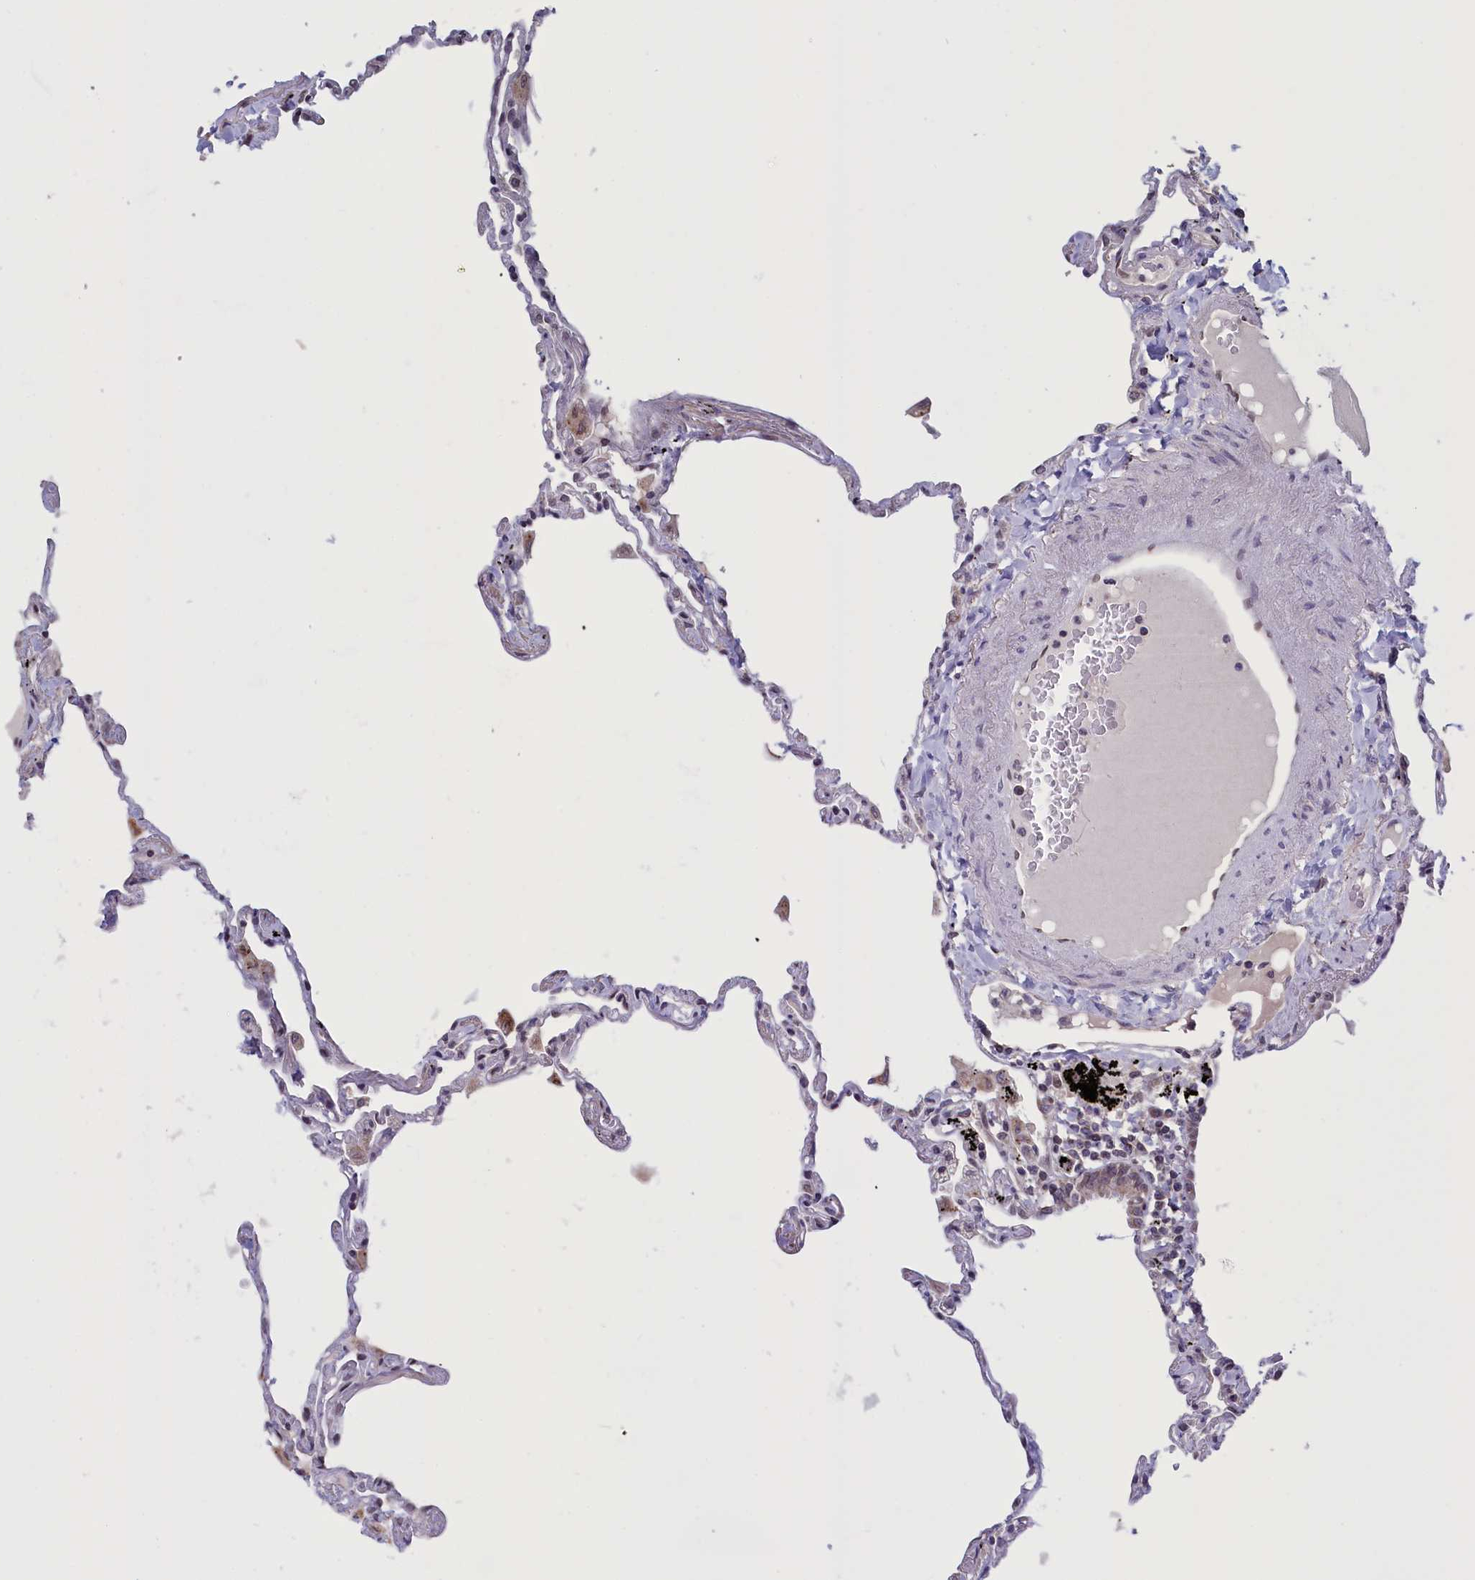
{"staining": {"intensity": "negative", "quantity": "none", "location": "none"}, "tissue": "lung", "cell_type": "Alveolar cells", "image_type": "normal", "snomed": [{"axis": "morphology", "description": "Normal tissue, NOS"}, {"axis": "topography", "description": "Lung"}], "caption": "Immunohistochemistry (IHC) photomicrograph of unremarkable lung: lung stained with DAB (3,3'-diaminobenzidine) exhibits no significant protein positivity in alveolar cells.", "gene": "PARS2", "patient": {"sex": "female", "age": 67}}